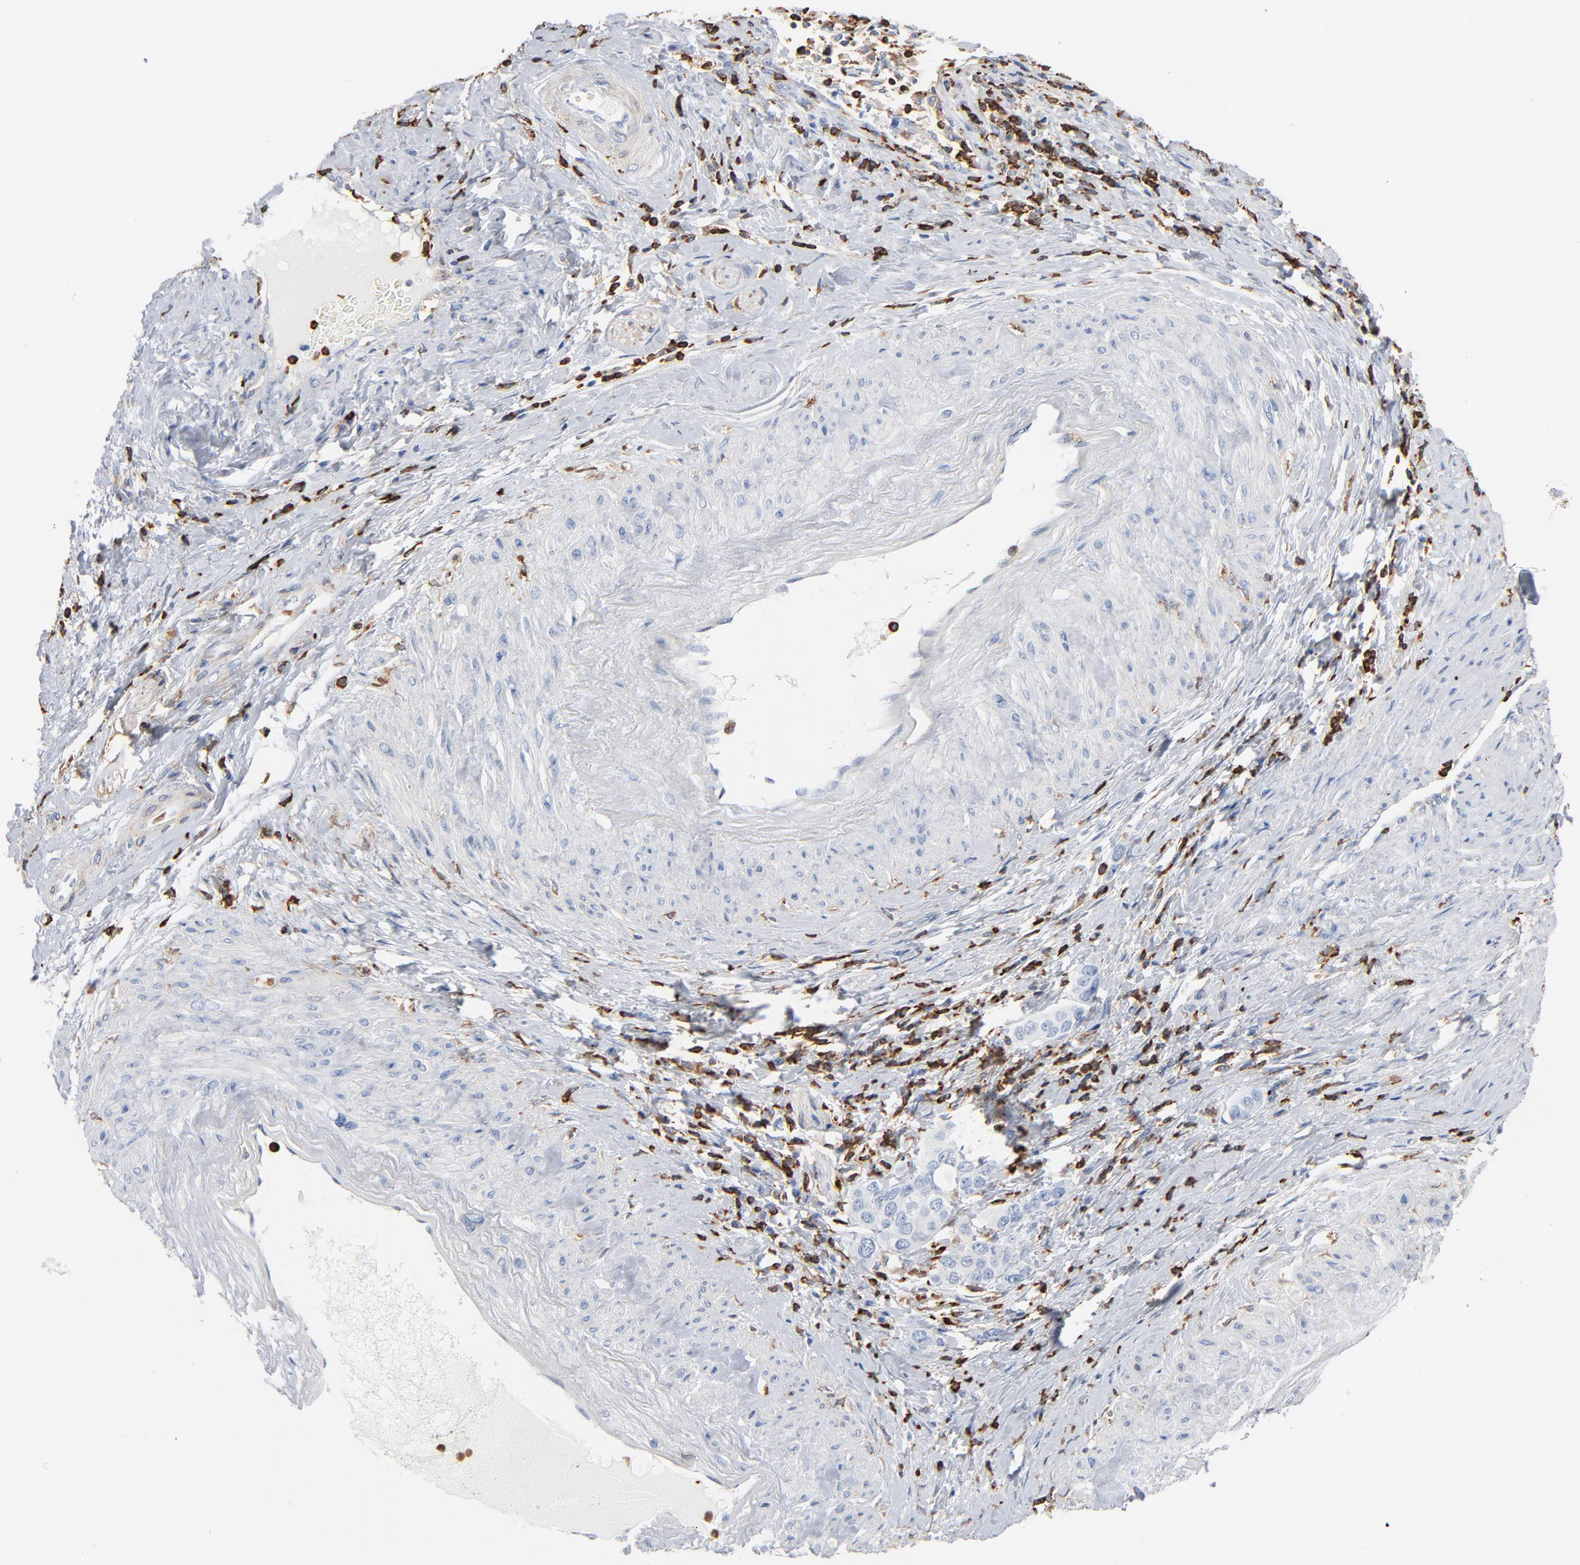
{"staining": {"intensity": "negative", "quantity": "none", "location": "none"}, "tissue": "cervical cancer", "cell_type": "Tumor cells", "image_type": "cancer", "snomed": [{"axis": "morphology", "description": "Squamous cell carcinoma, NOS"}, {"axis": "topography", "description": "Cervix"}], "caption": "Histopathology image shows no significant protein expression in tumor cells of cervical cancer.", "gene": "SH3KBP1", "patient": {"sex": "female", "age": 54}}